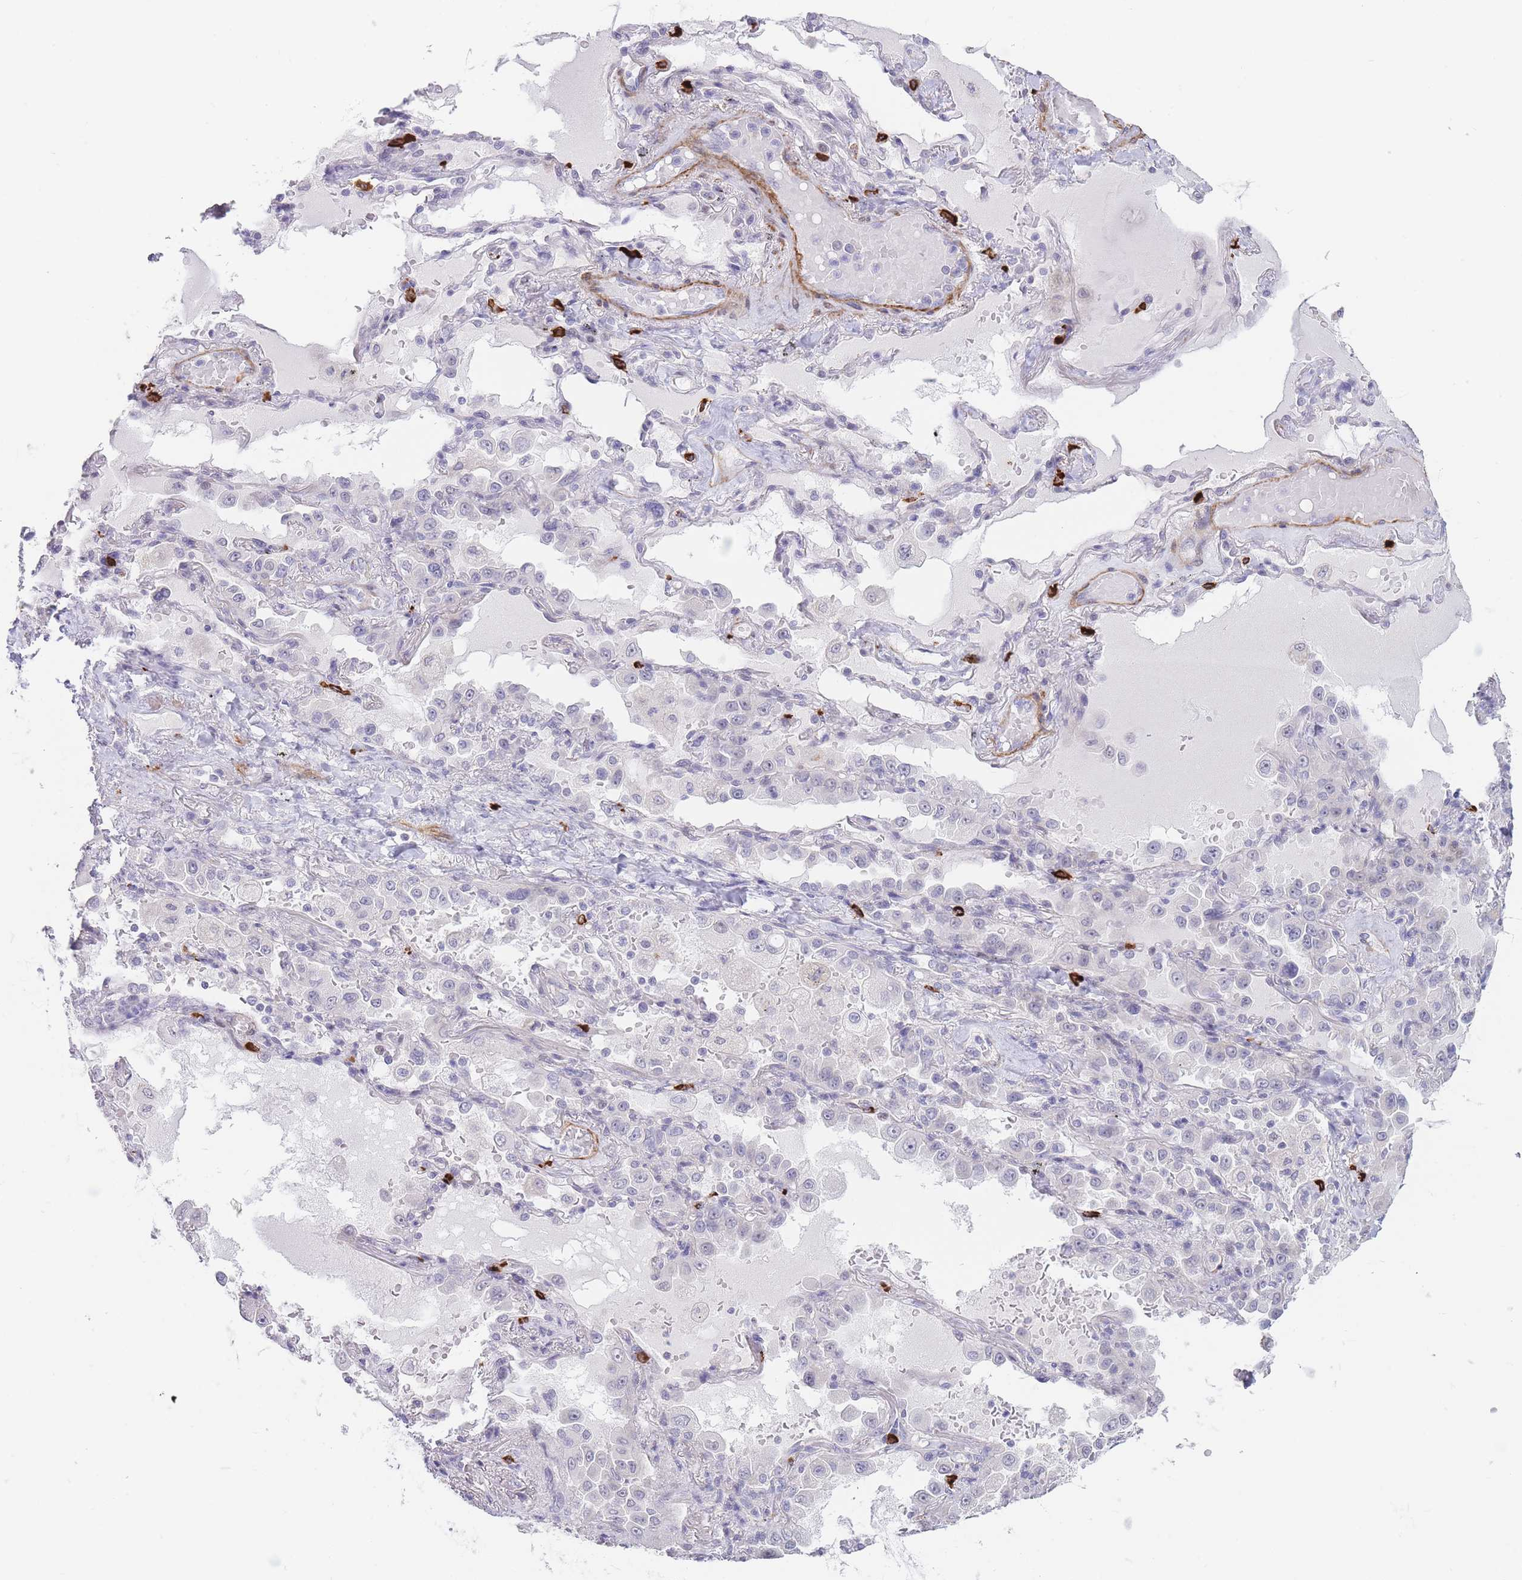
{"staining": {"intensity": "negative", "quantity": "none", "location": "none"}, "tissue": "lung cancer", "cell_type": "Tumor cells", "image_type": "cancer", "snomed": [{"axis": "morphology", "description": "Squamous cell carcinoma, NOS"}, {"axis": "topography", "description": "Lung"}], "caption": "This micrograph is of lung squamous cell carcinoma stained with IHC to label a protein in brown with the nuclei are counter-stained blue. There is no staining in tumor cells. (Brightfield microscopy of DAB (3,3'-diaminobenzidine) immunohistochemistry (IHC) at high magnification).", "gene": "ASAP3", "patient": {"sex": "male", "age": 74}}